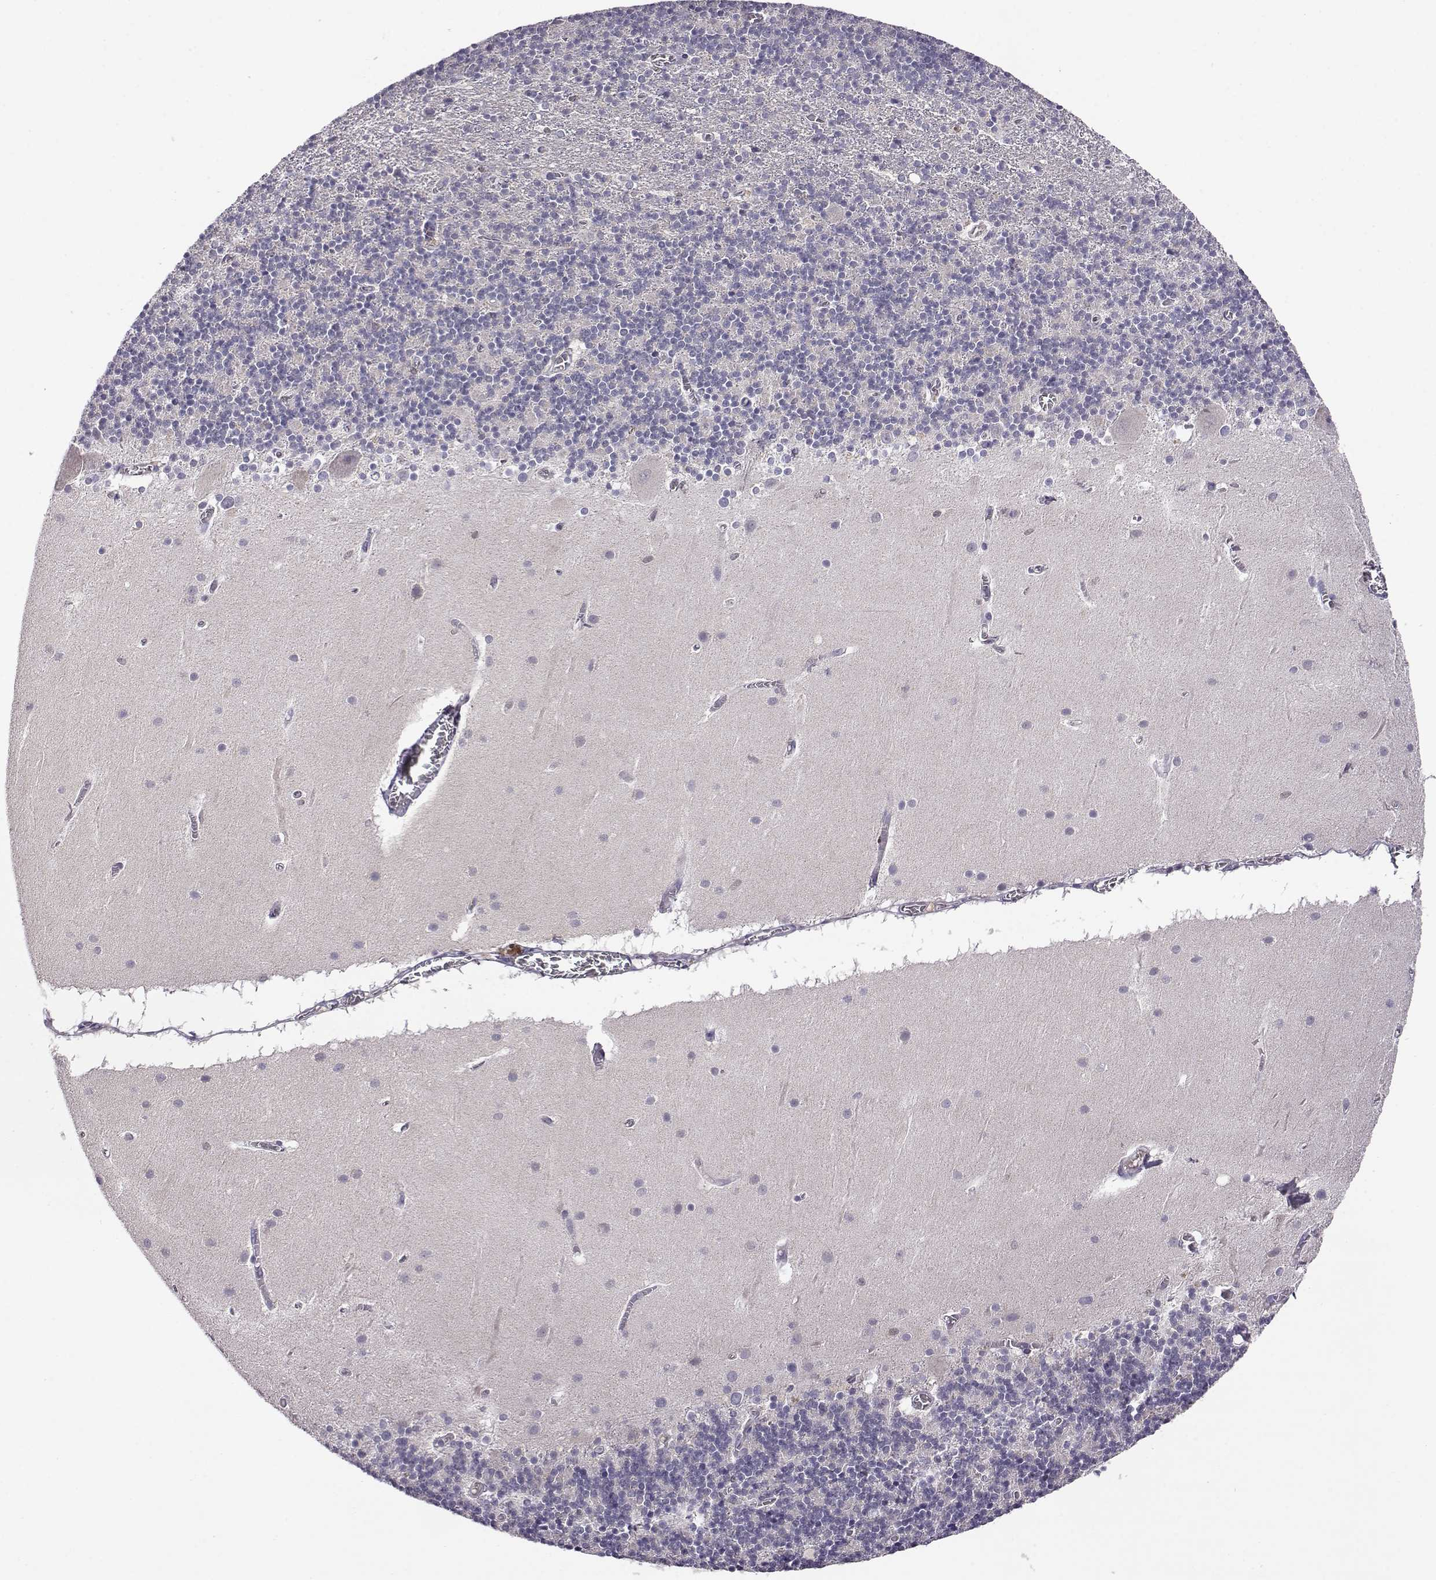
{"staining": {"intensity": "negative", "quantity": "none", "location": "none"}, "tissue": "cerebellum", "cell_type": "Cells in granular layer", "image_type": "normal", "snomed": [{"axis": "morphology", "description": "Normal tissue, NOS"}, {"axis": "topography", "description": "Cerebellum"}], "caption": "IHC of unremarkable human cerebellum demonstrates no expression in cells in granular layer.", "gene": "AKR1B1", "patient": {"sex": "male", "age": 70}}